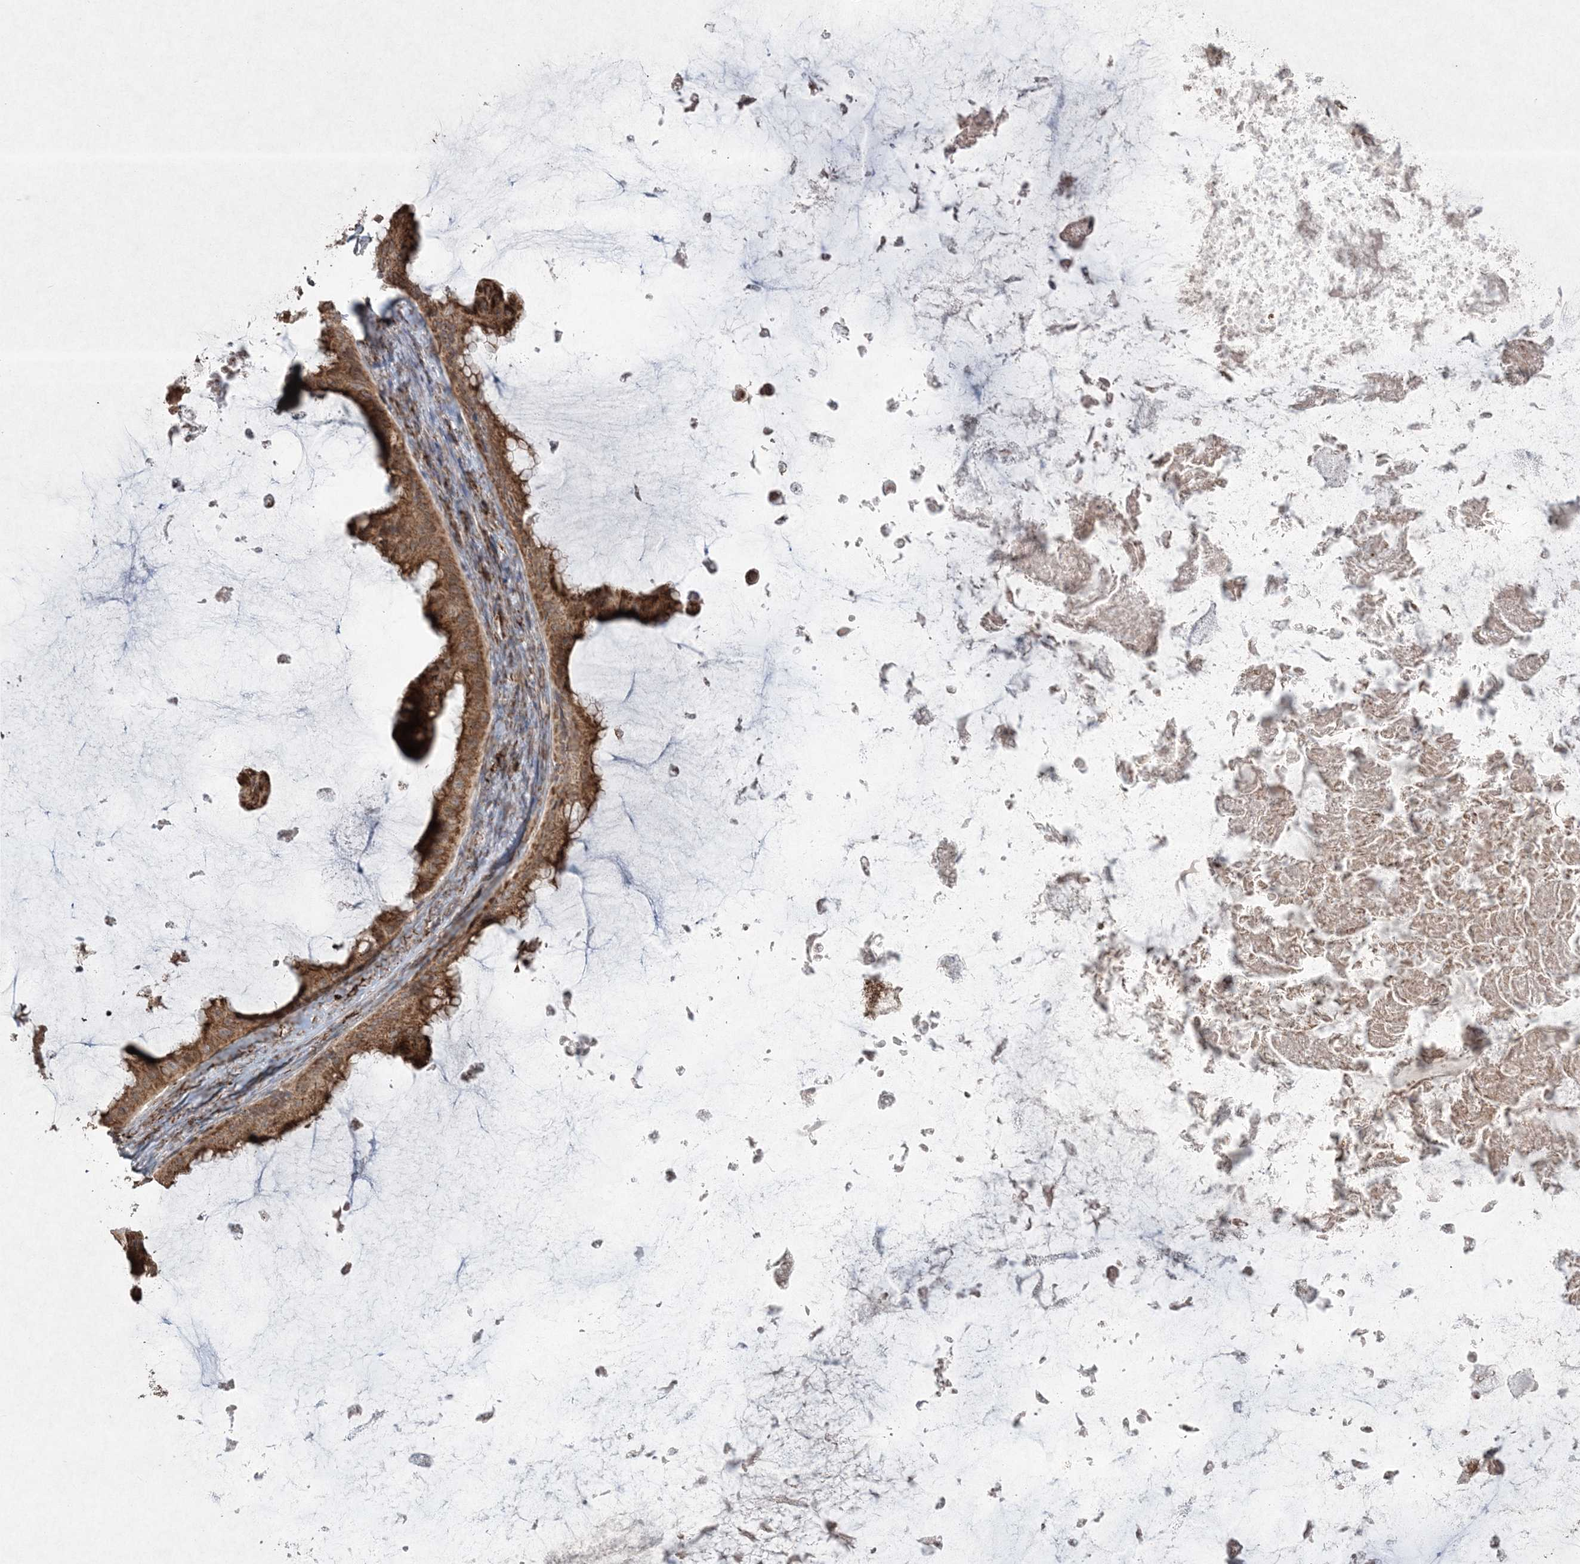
{"staining": {"intensity": "moderate", "quantity": ">75%", "location": "cytoplasmic/membranous"}, "tissue": "ovarian cancer", "cell_type": "Tumor cells", "image_type": "cancer", "snomed": [{"axis": "morphology", "description": "Cystadenocarcinoma, mucinous, NOS"}, {"axis": "topography", "description": "Ovary"}], "caption": "Tumor cells exhibit medium levels of moderate cytoplasmic/membranous expression in approximately >75% of cells in ovarian cancer. Nuclei are stained in blue.", "gene": "LRPPRC", "patient": {"sex": "female", "age": 61}}